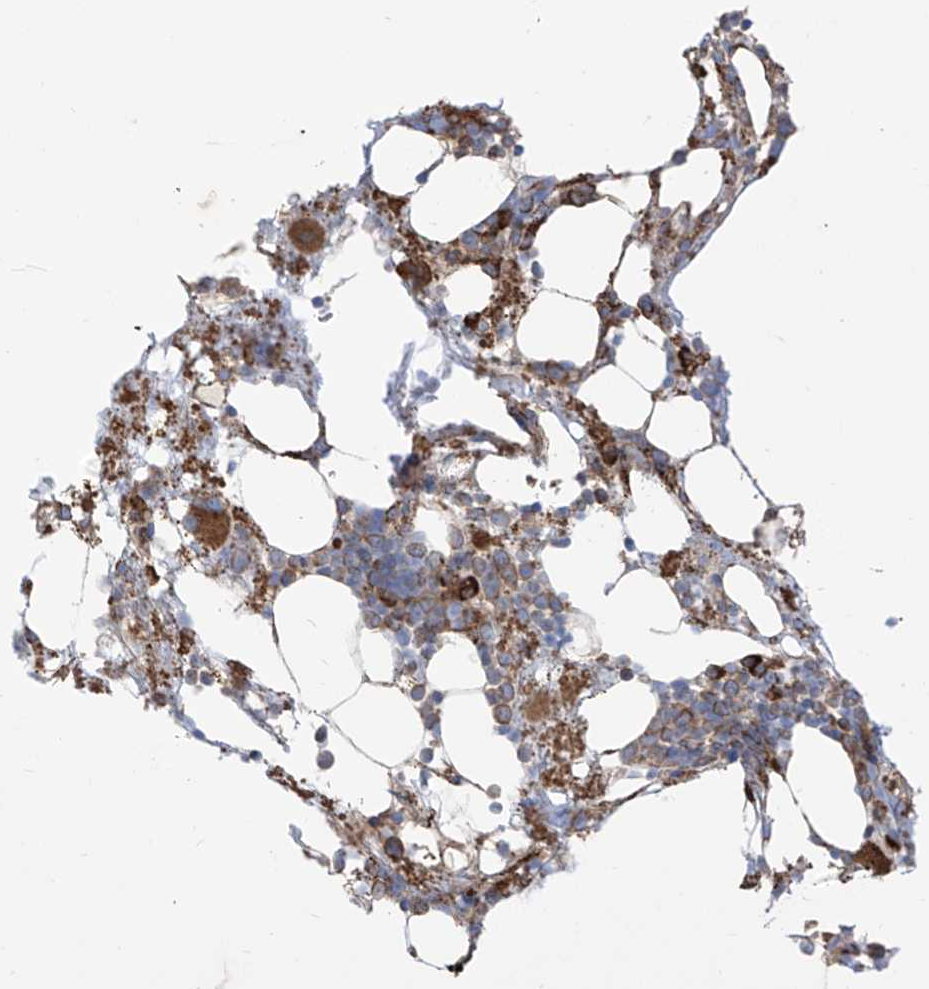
{"staining": {"intensity": "strong", "quantity": "25%-75%", "location": "cytoplasmic/membranous"}, "tissue": "bone marrow", "cell_type": "Hematopoietic cells", "image_type": "normal", "snomed": [{"axis": "morphology", "description": "Normal tissue, NOS"}, {"axis": "topography", "description": "Bone marrow"}], "caption": "This image displays immunohistochemistry (IHC) staining of benign human bone marrow, with high strong cytoplasmic/membranous positivity in about 25%-75% of hematopoietic cells.", "gene": "PDIA6", "patient": {"sex": "male", "age": 58}}